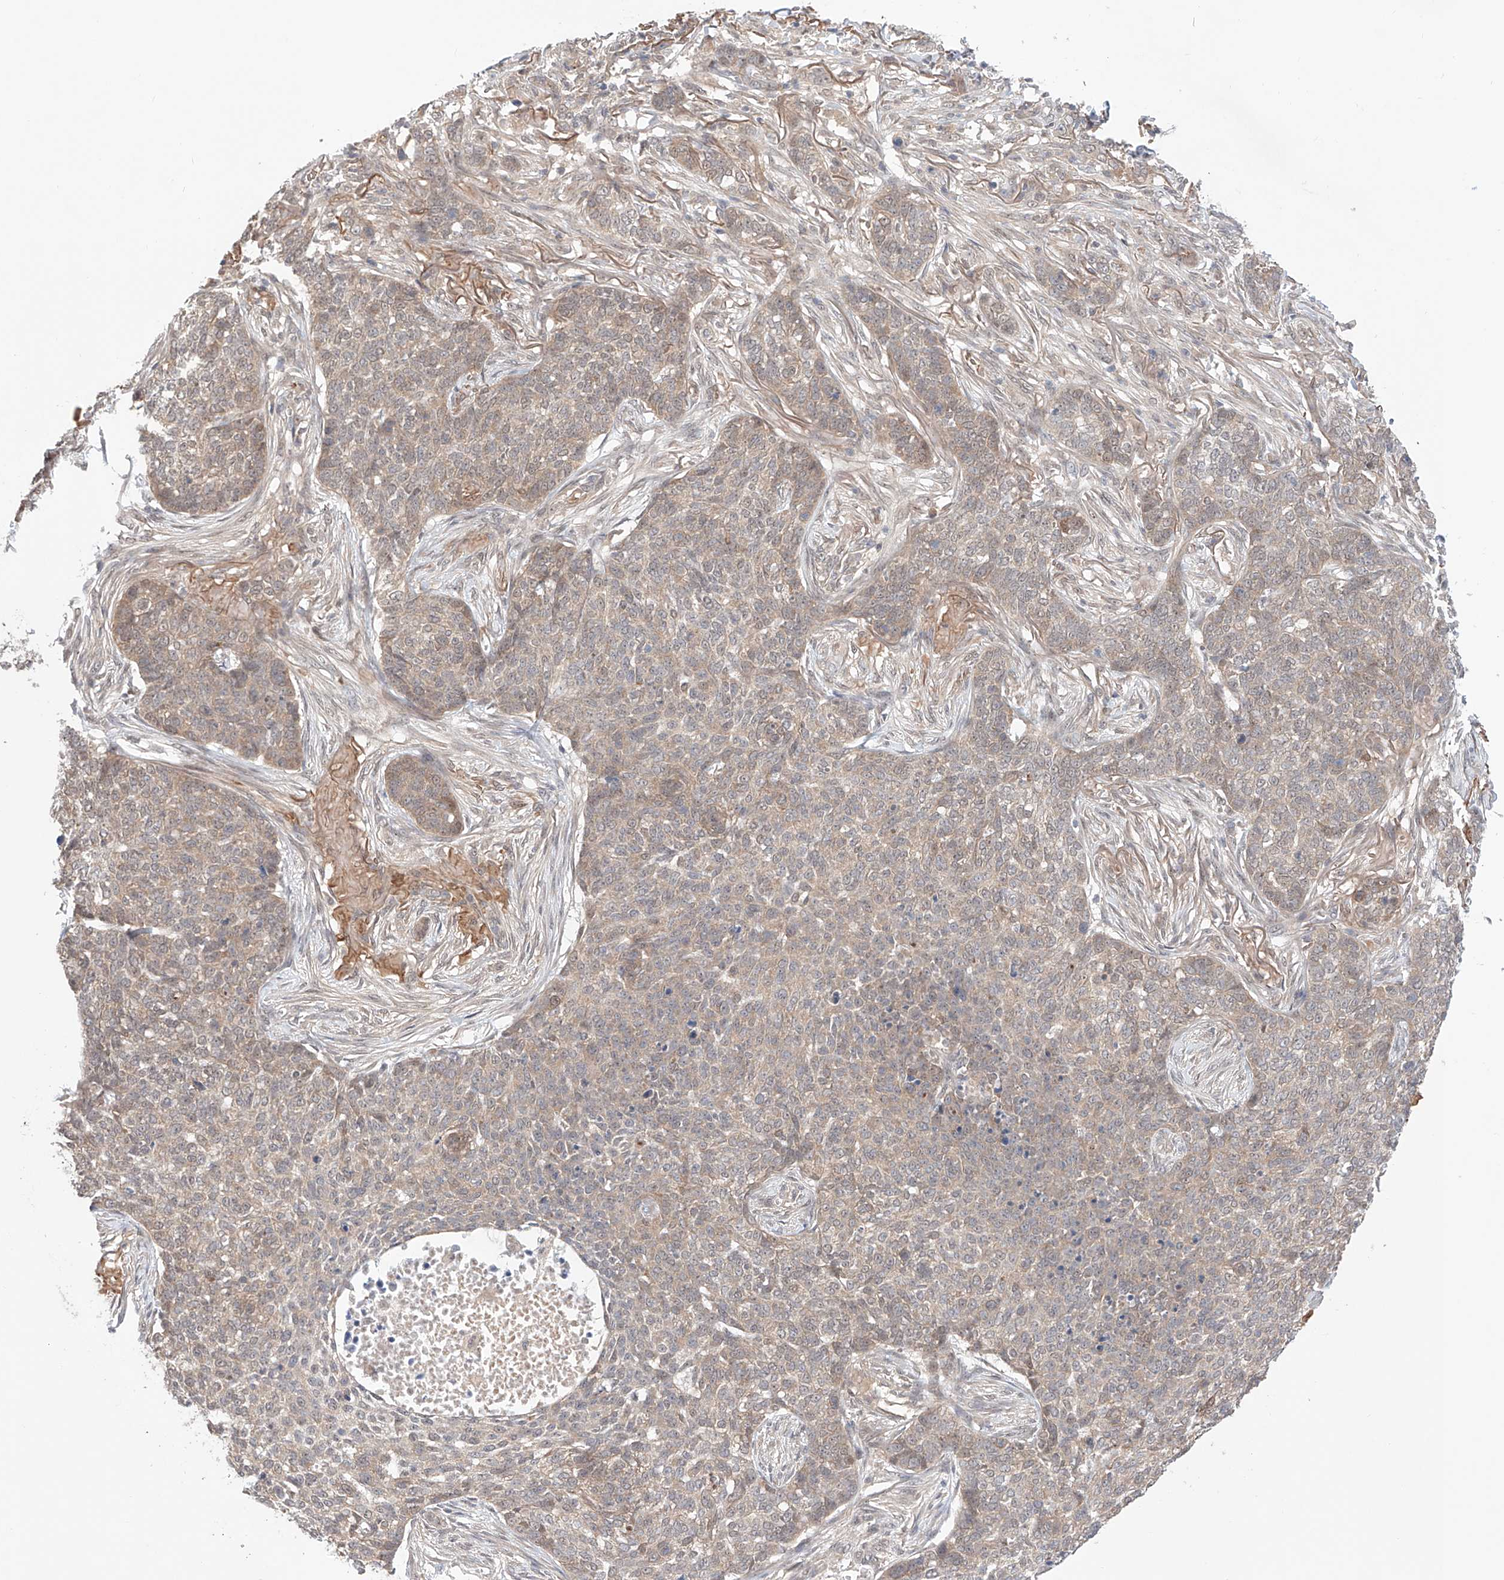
{"staining": {"intensity": "negative", "quantity": "none", "location": "none"}, "tissue": "skin cancer", "cell_type": "Tumor cells", "image_type": "cancer", "snomed": [{"axis": "morphology", "description": "Basal cell carcinoma"}, {"axis": "topography", "description": "Skin"}], "caption": "IHC image of neoplastic tissue: skin cancer (basal cell carcinoma) stained with DAB displays no significant protein staining in tumor cells. (DAB immunohistochemistry, high magnification).", "gene": "TSR2", "patient": {"sex": "male", "age": 85}}